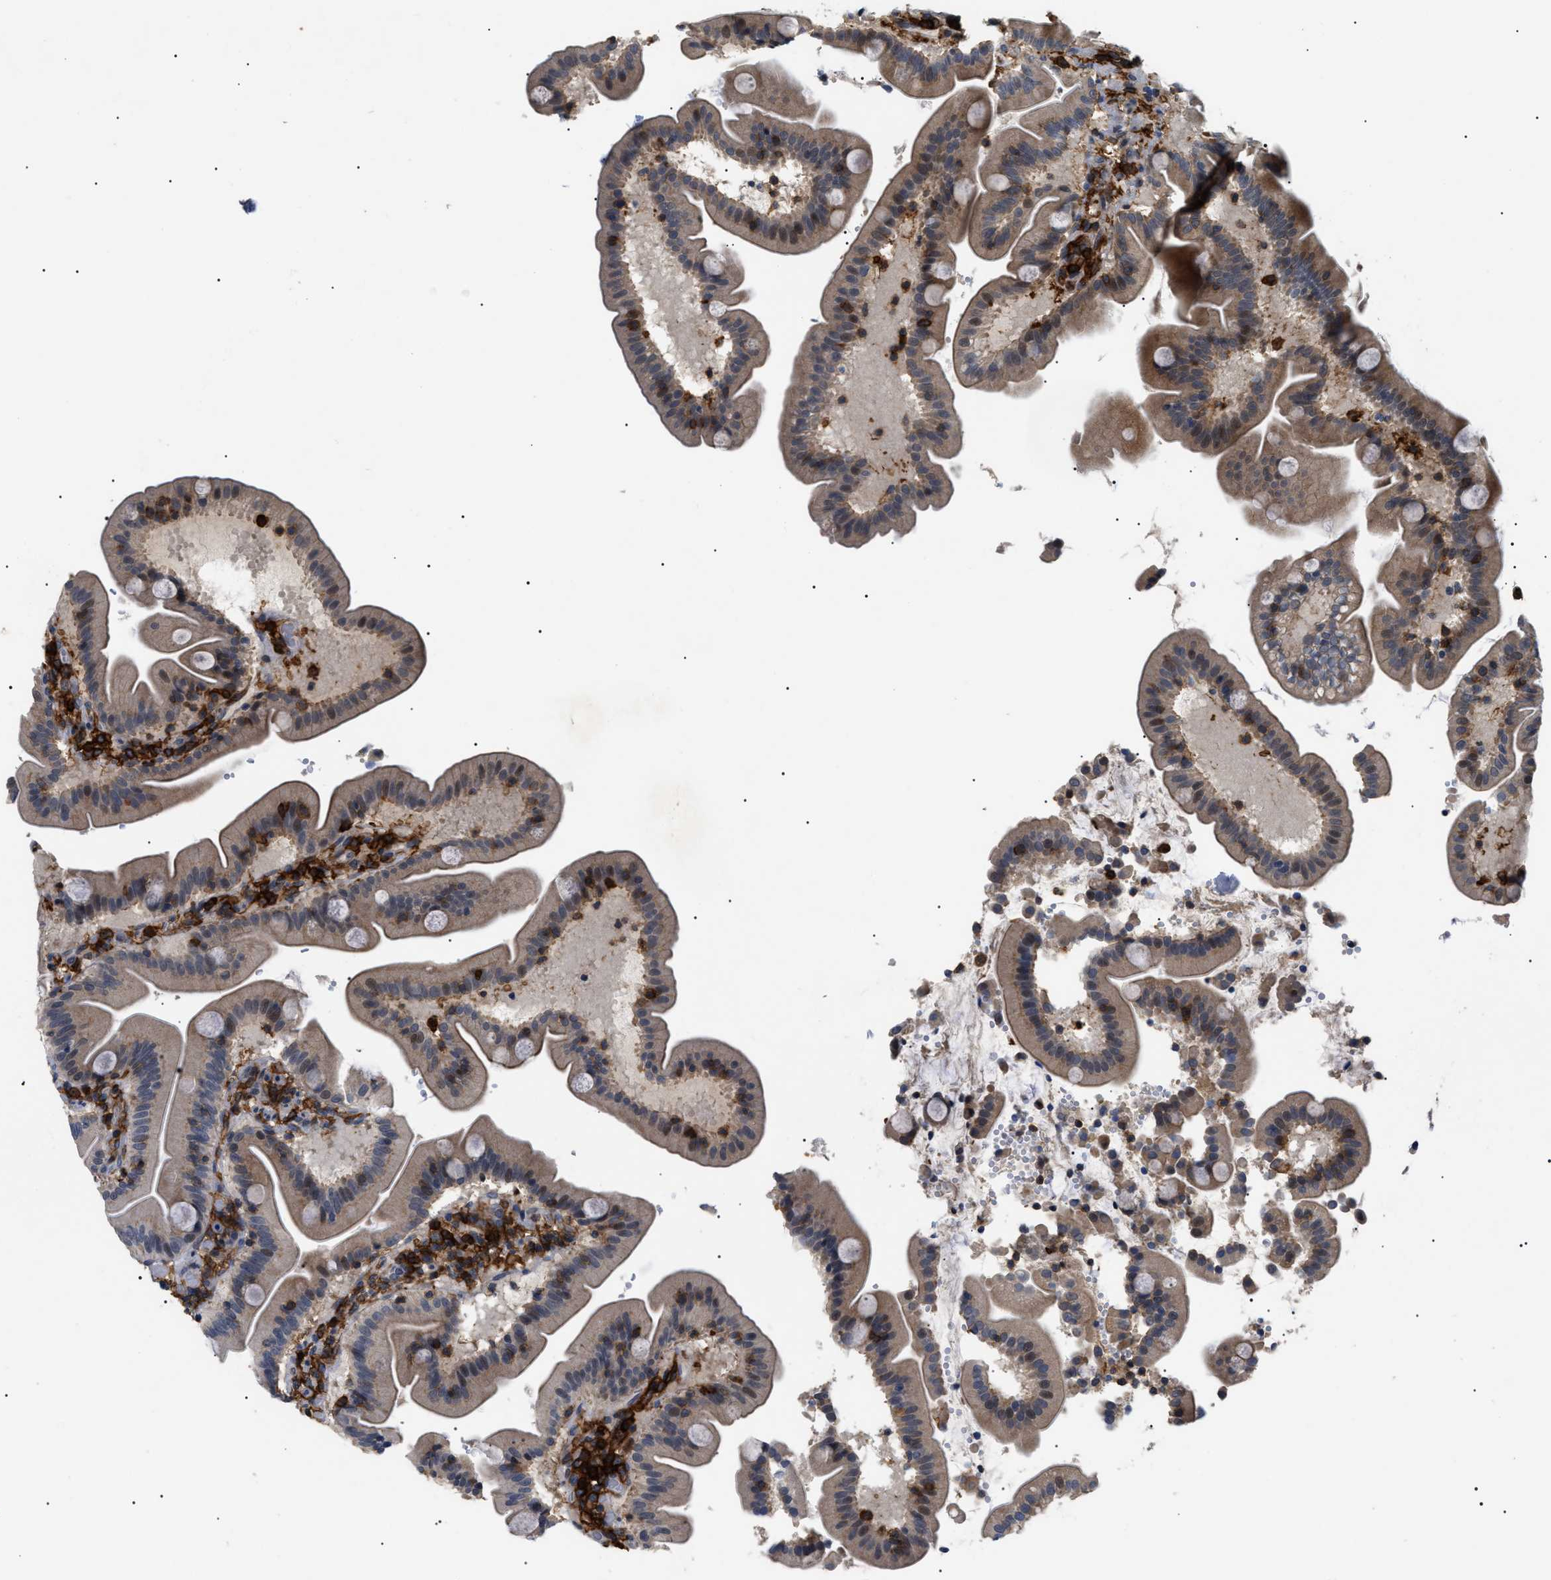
{"staining": {"intensity": "weak", "quantity": ">75%", "location": "cytoplasmic/membranous"}, "tissue": "duodenum", "cell_type": "Glandular cells", "image_type": "normal", "snomed": [{"axis": "morphology", "description": "Normal tissue, NOS"}, {"axis": "topography", "description": "Duodenum"}], "caption": "High-magnification brightfield microscopy of normal duodenum stained with DAB (3,3'-diaminobenzidine) (brown) and counterstained with hematoxylin (blue). glandular cells exhibit weak cytoplasmic/membranous staining is seen in approximately>75% of cells.", "gene": "CD300A", "patient": {"sex": "male", "age": 54}}